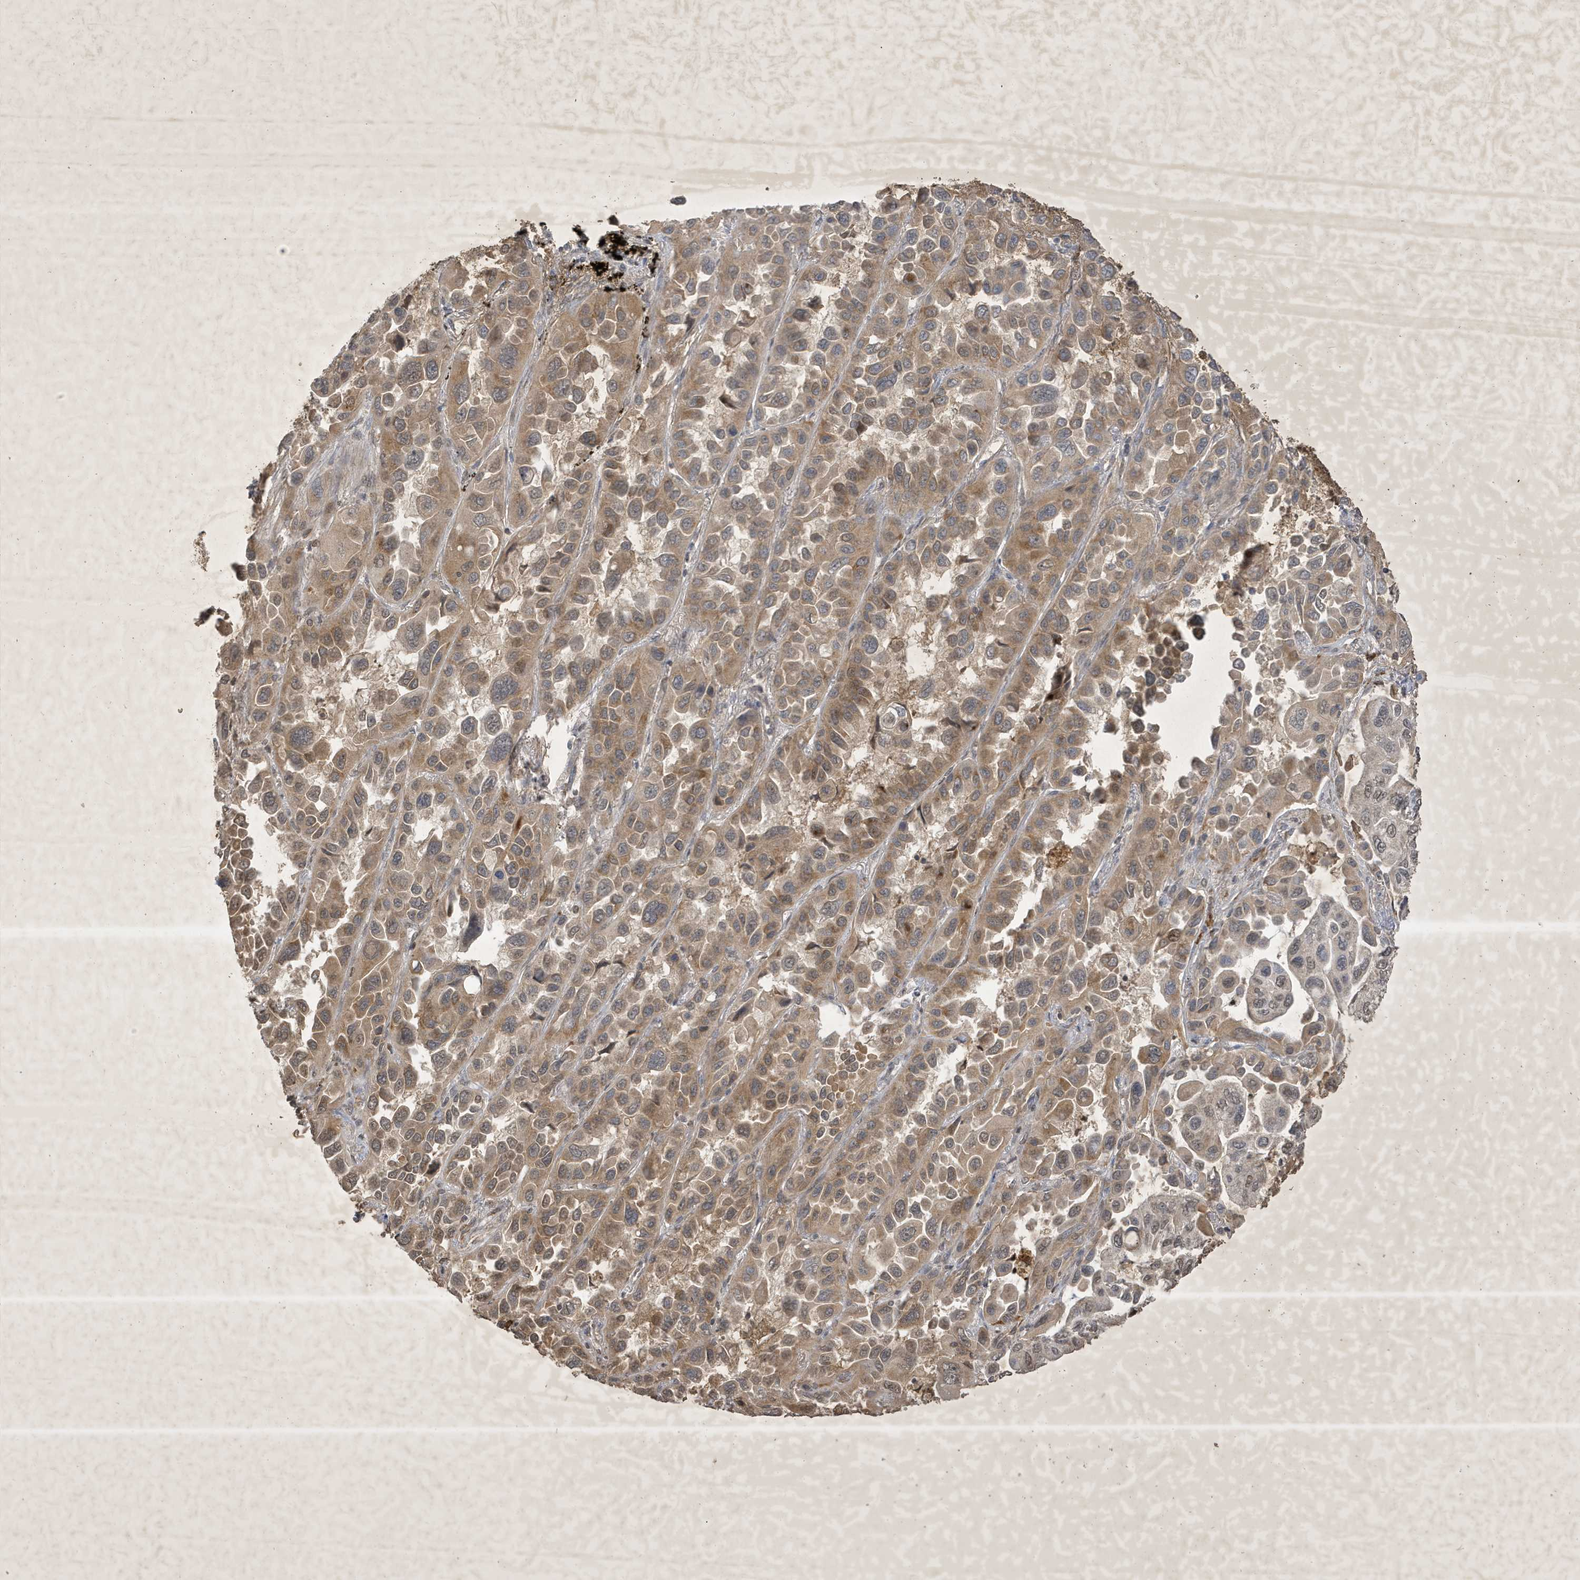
{"staining": {"intensity": "weak", "quantity": ">75%", "location": "cytoplasmic/membranous,nuclear"}, "tissue": "lung cancer", "cell_type": "Tumor cells", "image_type": "cancer", "snomed": [{"axis": "morphology", "description": "Adenocarcinoma, NOS"}, {"axis": "topography", "description": "Lung"}], "caption": "This is a micrograph of immunohistochemistry staining of lung cancer, which shows weak staining in the cytoplasmic/membranous and nuclear of tumor cells.", "gene": "STX10", "patient": {"sex": "male", "age": 64}}